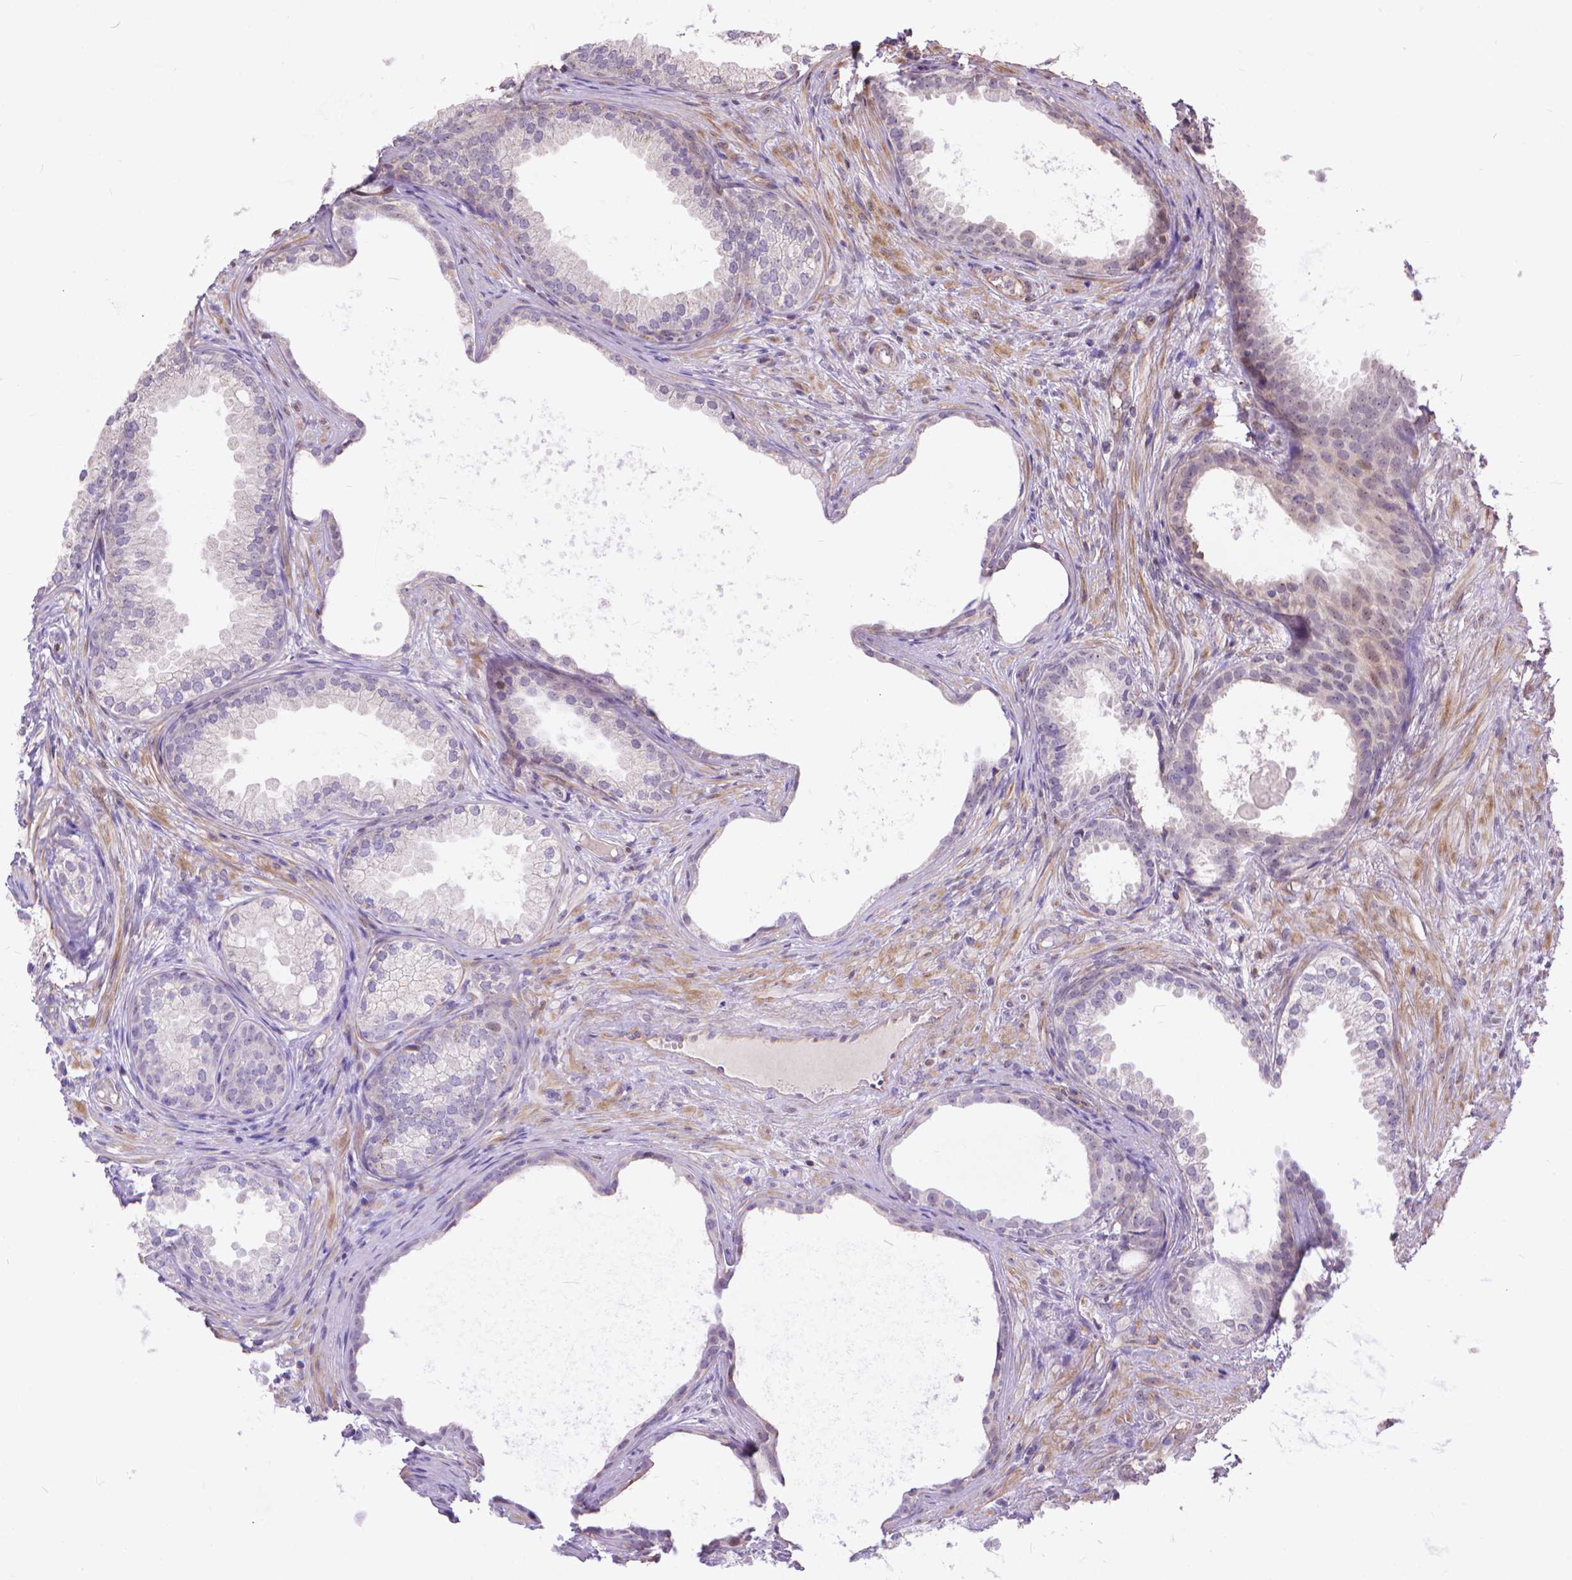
{"staining": {"intensity": "negative", "quantity": "none", "location": "none"}, "tissue": "prostate cancer", "cell_type": "Tumor cells", "image_type": "cancer", "snomed": [{"axis": "morphology", "description": "Adenocarcinoma, High grade"}, {"axis": "topography", "description": "Prostate"}], "caption": "Immunohistochemistry of adenocarcinoma (high-grade) (prostate) demonstrates no expression in tumor cells.", "gene": "TMEM135", "patient": {"sex": "male", "age": 83}}